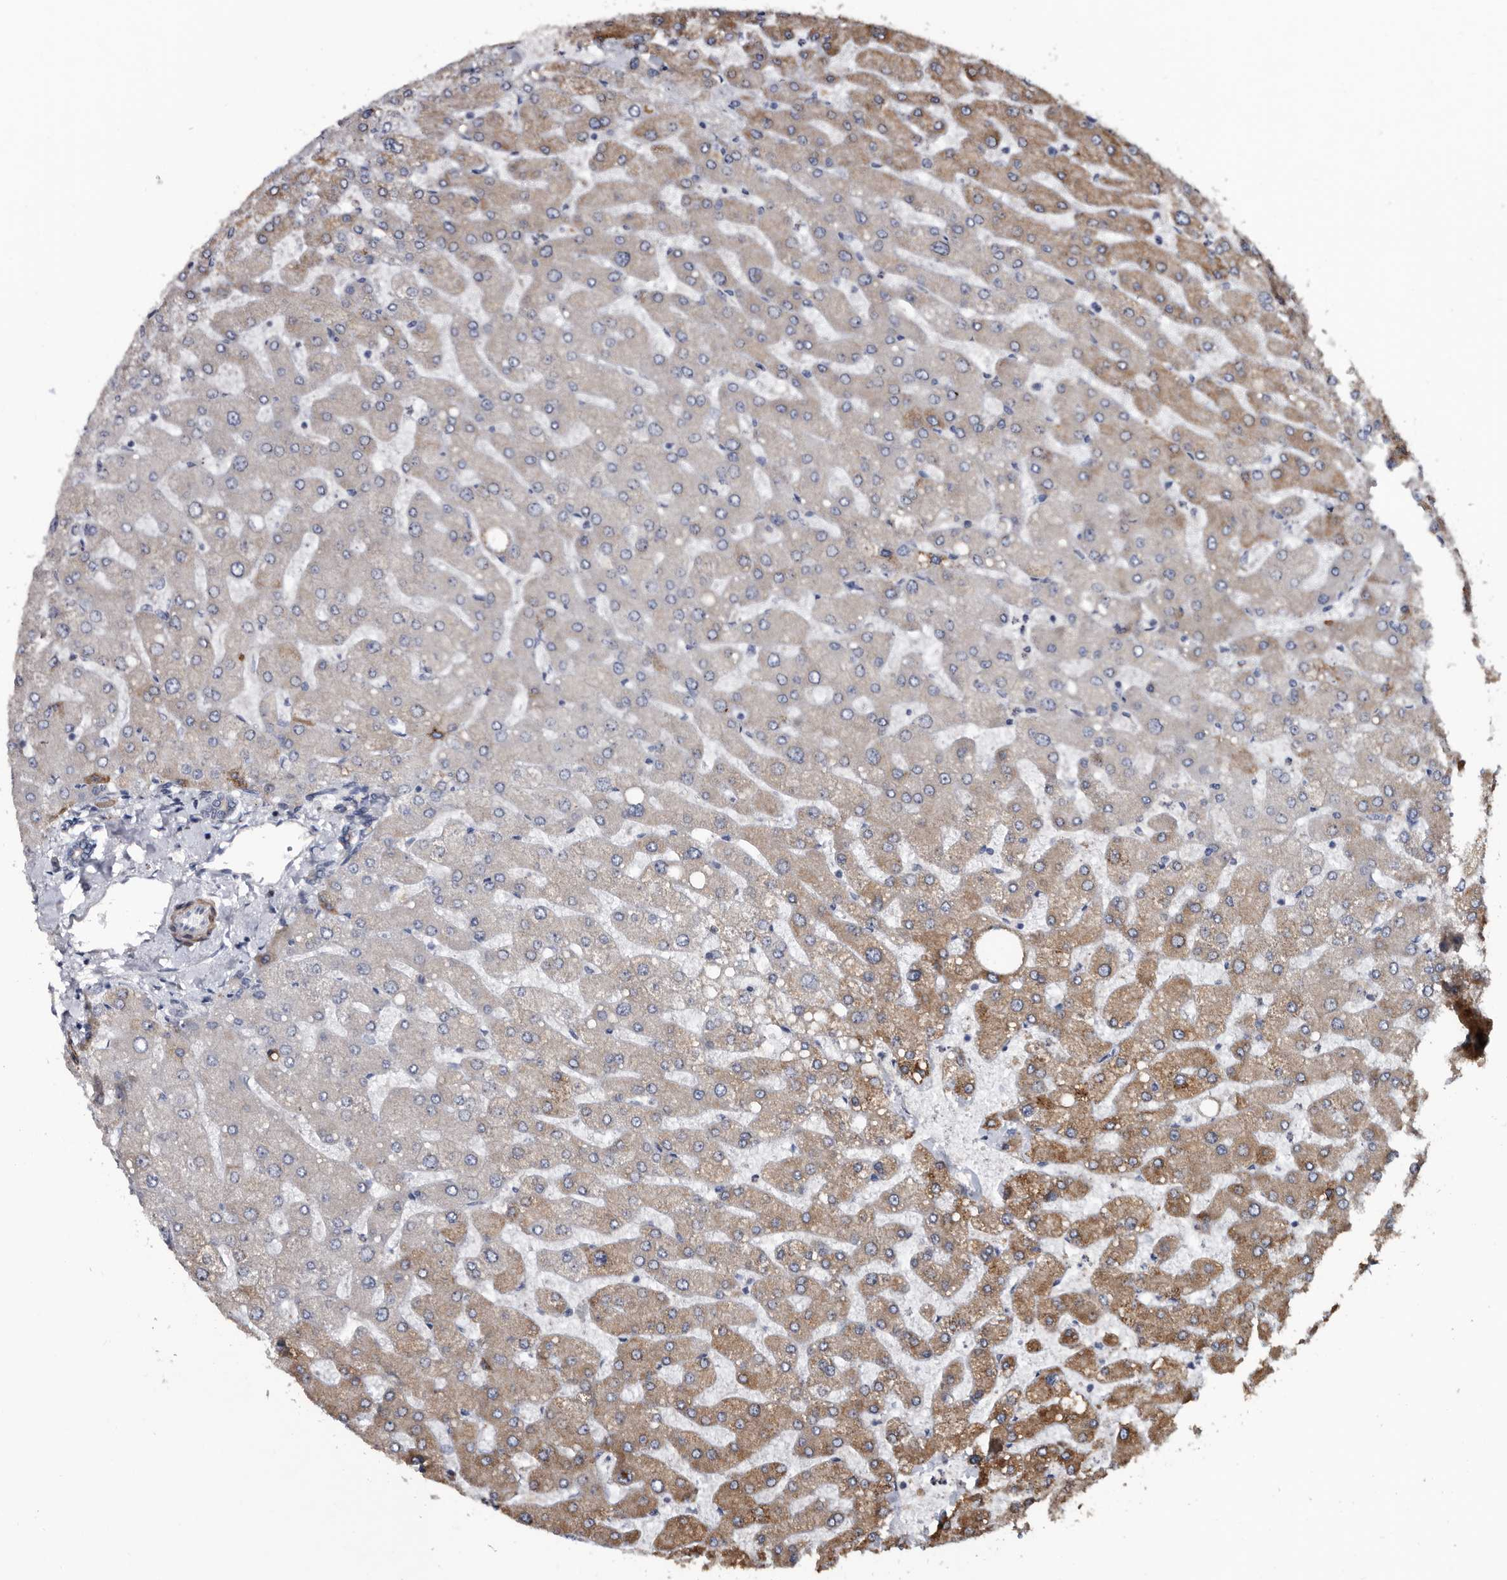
{"staining": {"intensity": "negative", "quantity": "none", "location": "none"}, "tissue": "liver", "cell_type": "Cholangiocytes", "image_type": "normal", "snomed": [{"axis": "morphology", "description": "Normal tissue, NOS"}, {"axis": "topography", "description": "Liver"}], "caption": "This is a photomicrograph of immunohistochemistry staining of normal liver, which shows no staining in cholangiocytes.", "gene": "IARS1", "patient": {"sex": "male", "age": 55}}